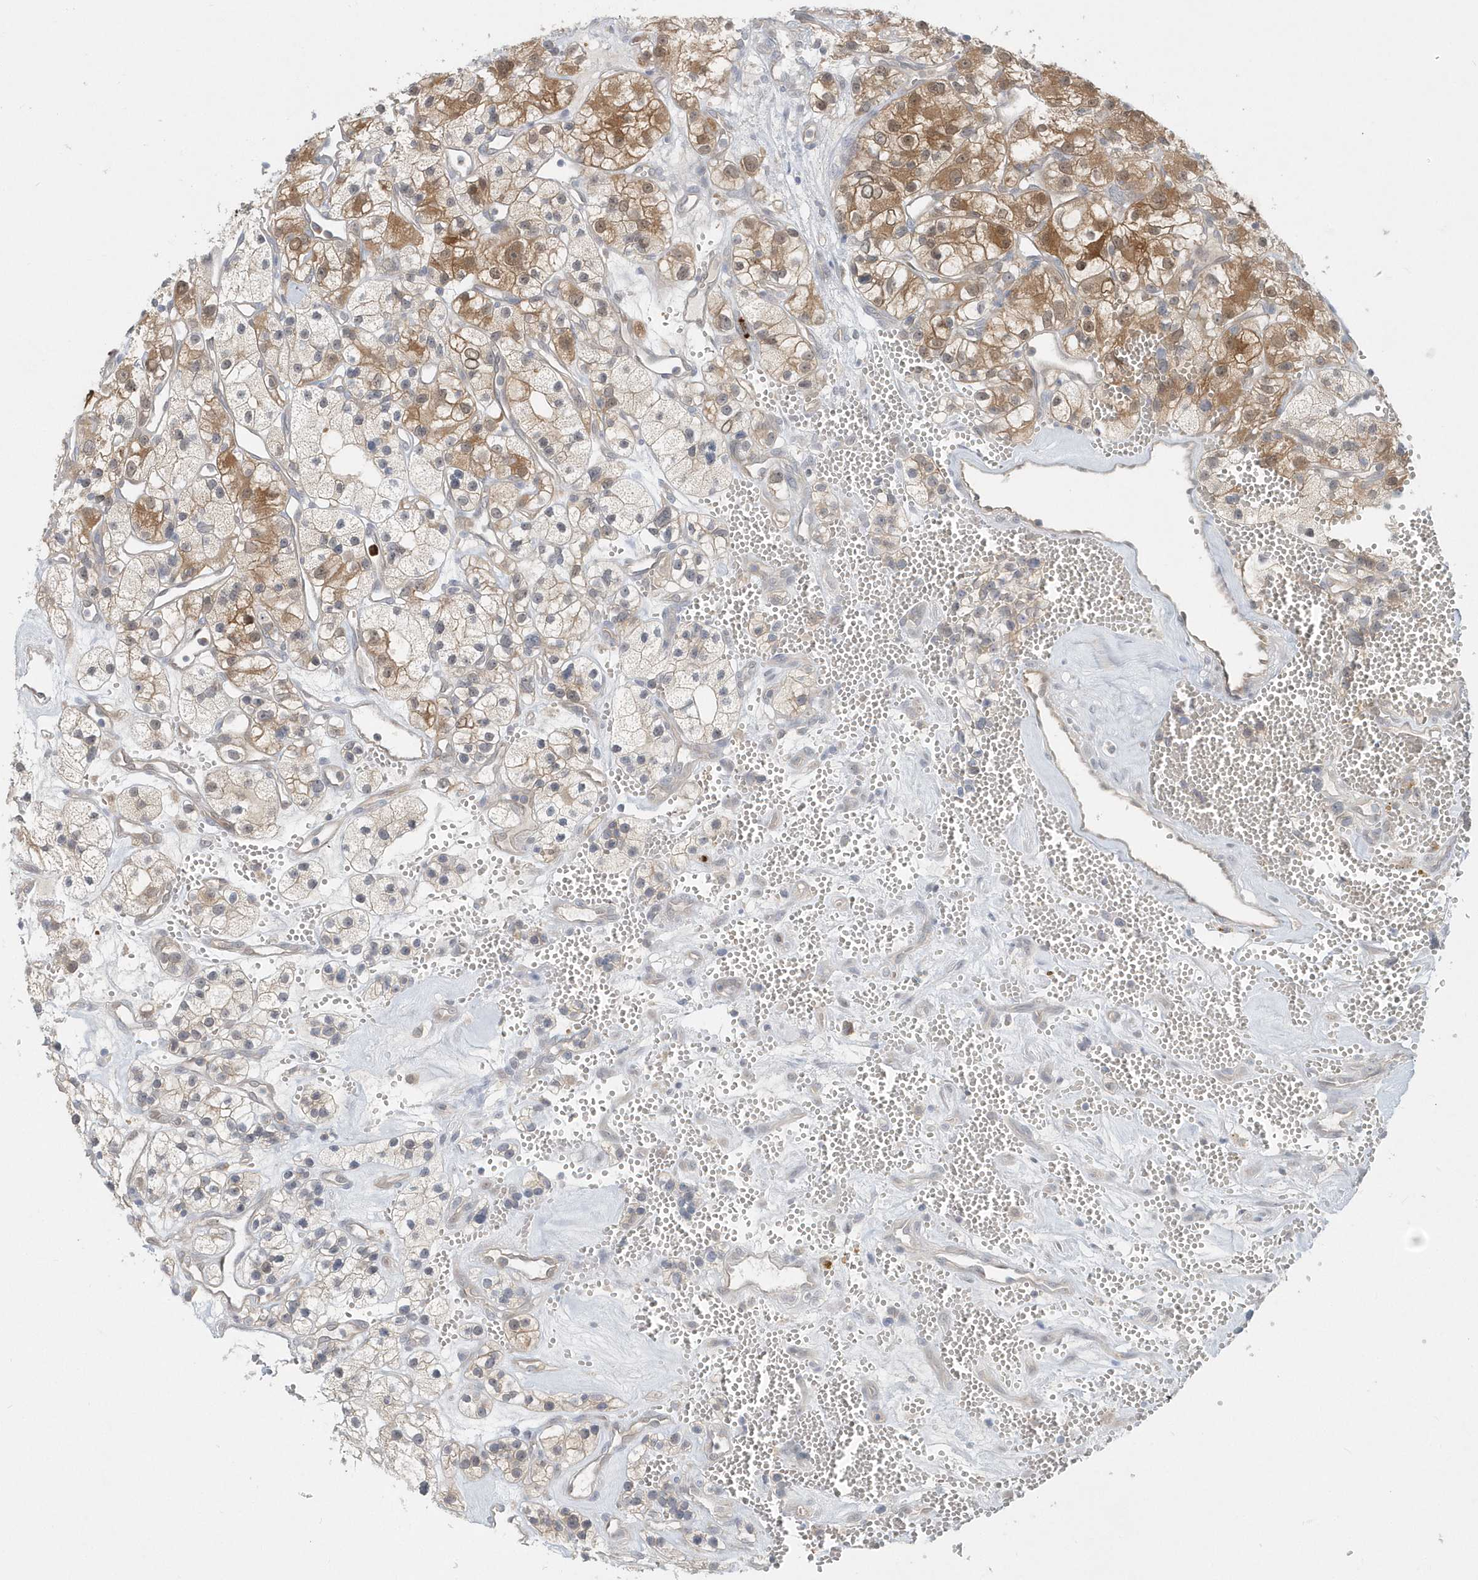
{"staining": {"intensity": "moderate", "quantity": "25%-75%", "location": "cytoplasmic/membranous"}, "tissue": "renal cancer", "cell_type": "Tumor cells", "image_type": "cancer", "snomed": [{"axis": "morphology", "description": "Adenocarcinoma, NOS"}, {"axis": "topography", "description": "Kidney"}], "caption": "Immunohistochemical staining of adenocarcinoma (renal) displays medium levels of moderate cytoplasmic/membranous expression in approximately 25%-75% of tumor cells. The protein of interest is shown in brown color, while the nuclei are stained blue.", "gene": "RNF7", "patient": {"sex": "female", "age": 57}}